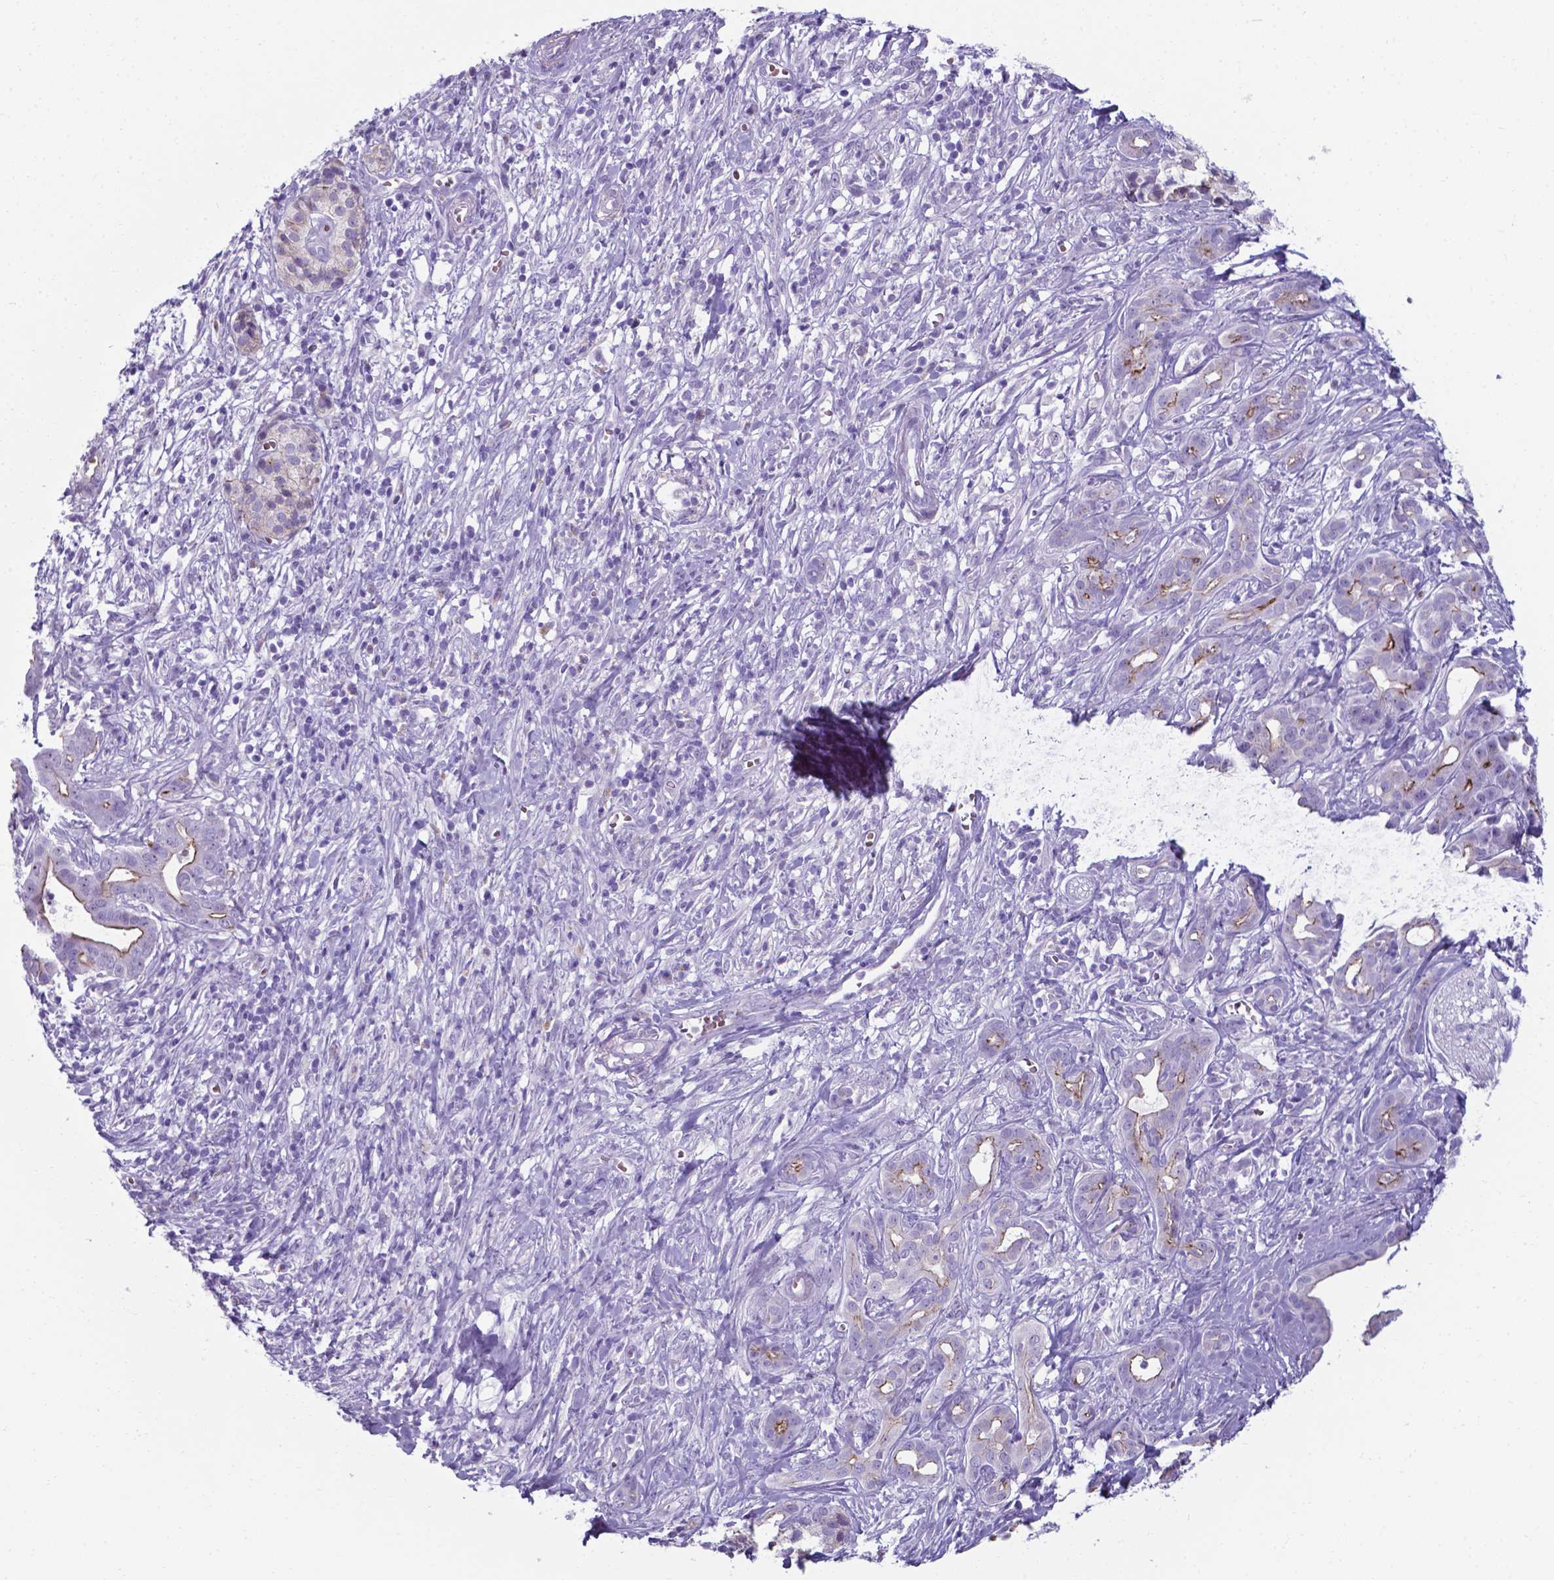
{"staining": {"intensity": "moderate", "quantity": ">75%", "location": "cytoplasmic/membranous"}, "tissue": "pancreatic cancer", "cell_type": "Tumor cells", "image_type": "cancer", "snomed": [{"axis": "morphology", "description": "Adenocarcinoma, NOS"}, {"axis": "topography", "description": "Pancreas"}], "caption": "Tumor cells reveal moderate cytoplasmic/membranous staining in about >75% of cells in pancreatic adenocarcinoma. (DAB (3,3'-diaminobenzidine) IHC, brown staining for protein, blue staining for nuclei).", "gene": "AP5B1", "patient": {"sex": "male", "age": 61}}